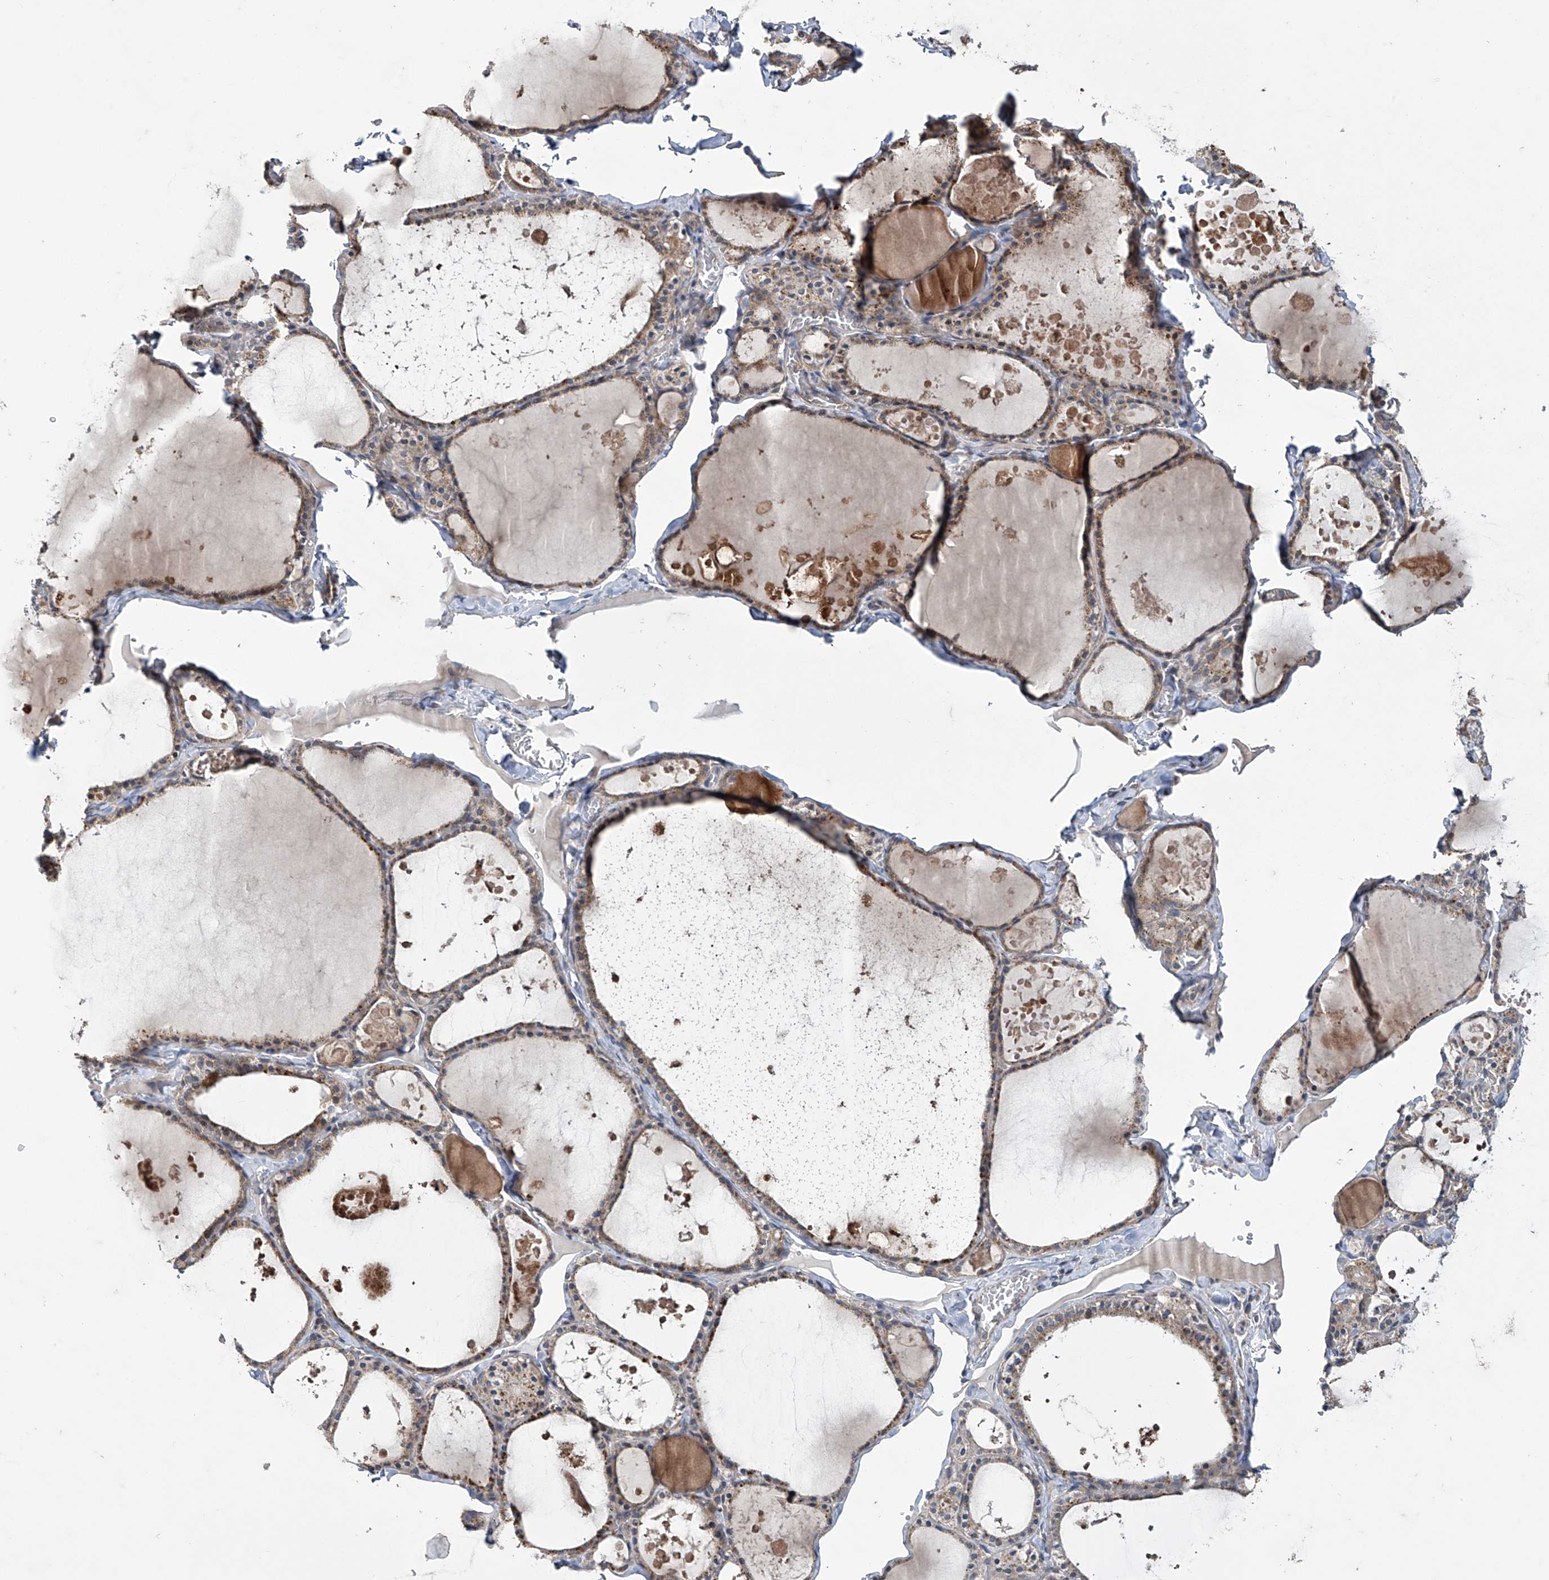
{"staining": {"intensity": "moderate", "quantity": ">75%", "location": "cytoplasmic/membranous"}, "tissue": "thyroid gland", "cell_type": "Glandular cells", "image_type": "normal", "snomed": [{"axis": "morphology", "description": "Normal tissue, NOS"}, {"axis": "topography", "description": "Thyroid gland"}], "caption": "This micrograph shows immunohistochemistry staining of unremarkable human thyroid gland, with medium moderate cytoplasmic/membranous expression in approximately >75% of glandular cells.", "gene": "TRIM60", "patient": {"sex": "male", "age": 56}}